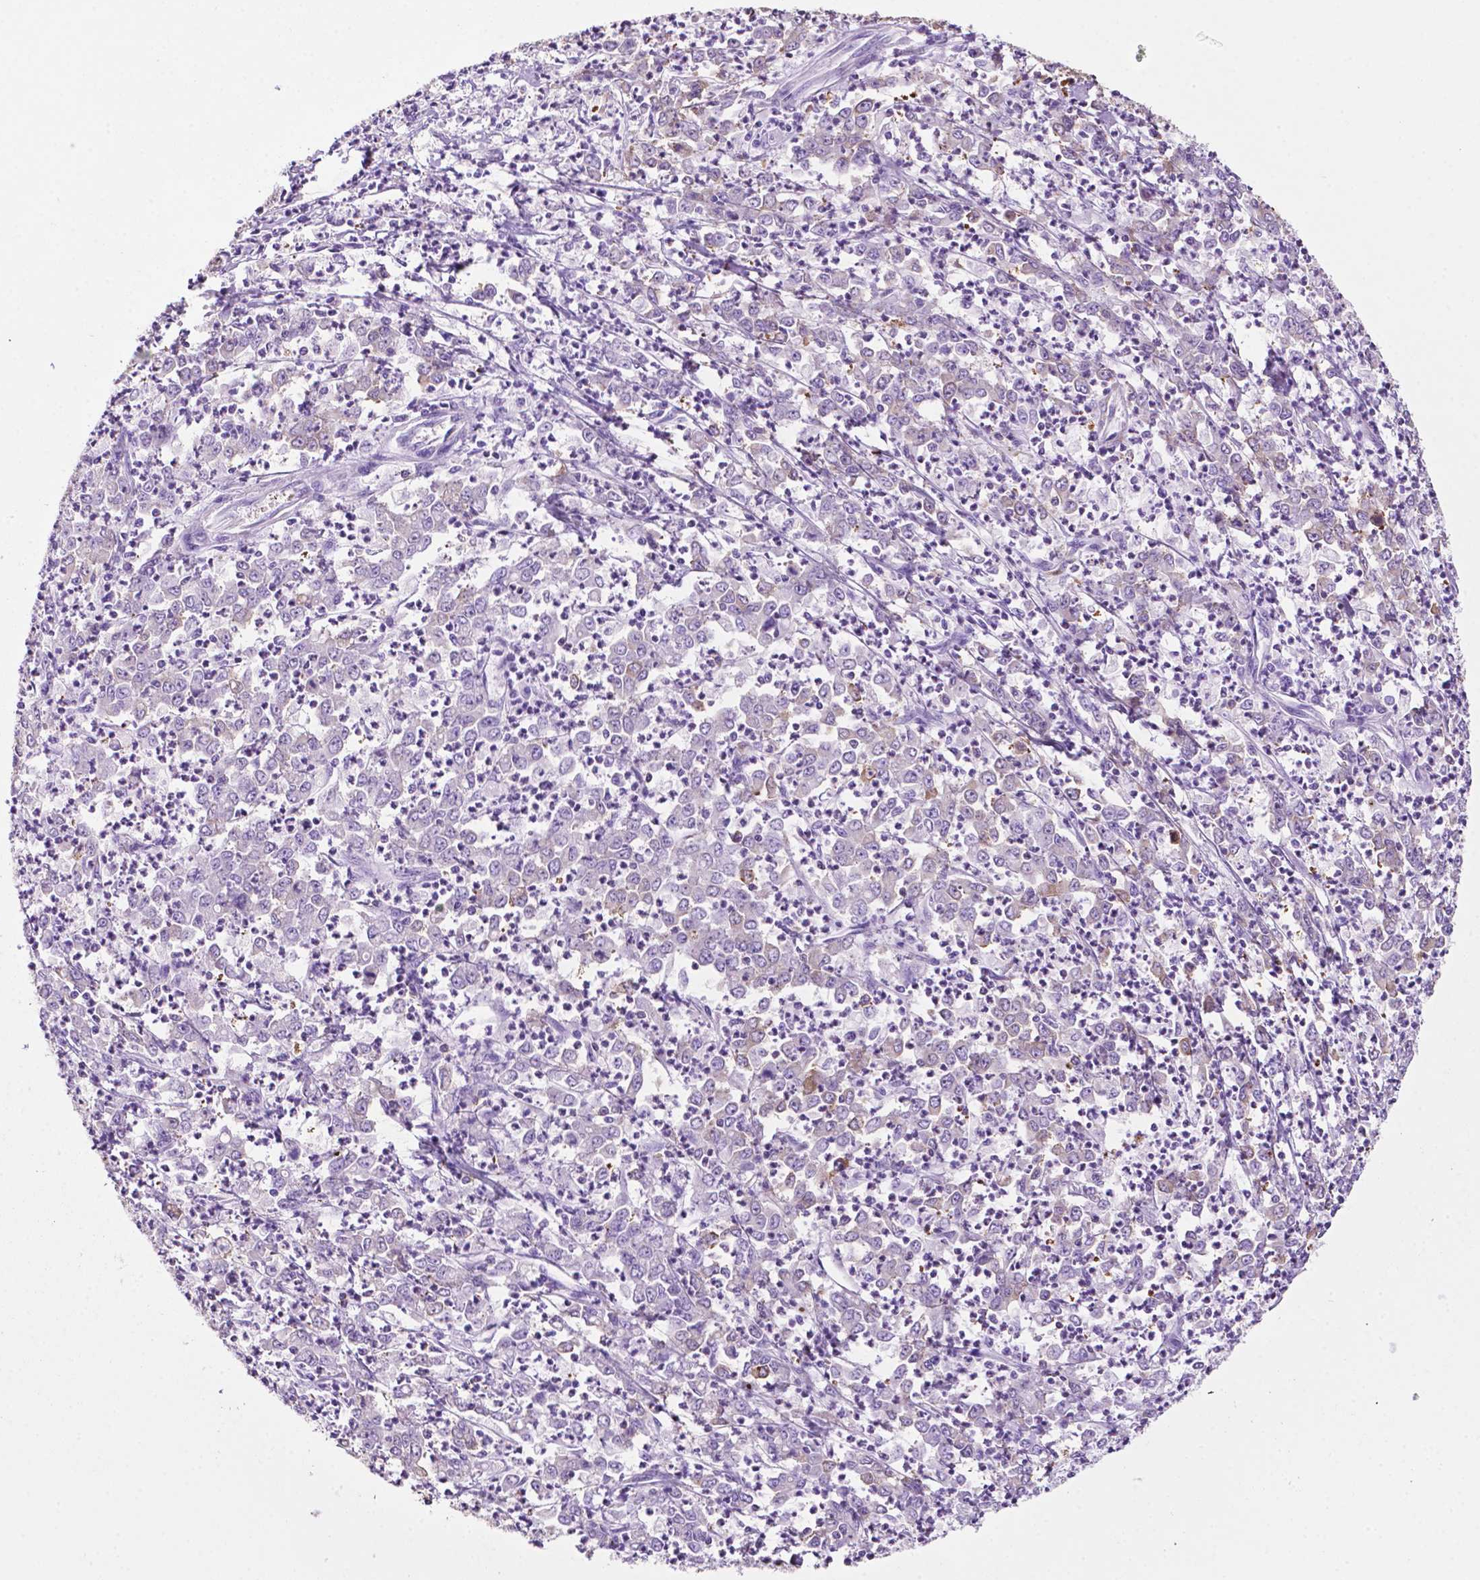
{"staining": {"intensity": "moderate", "quantity": "25%-75%", "location": "cytoplasmic/membranous"}, "tissue": "stomach cancer", "cell_type": "Tumor cells", "image_type": "cancer", "snomed": [{"axis": "morphology", "description": "Adenocarcinoma, NOS"}, {"axis": "topography", "description": "Stomach, lower"}], "caption": "An image of stomach adenocarcinoma stained for a protein reveals moderate cytoplasmic/membranous brown staining in tumor cells.", "gene": "RPL29", "patient": {"sex": "female", "age": 71}}